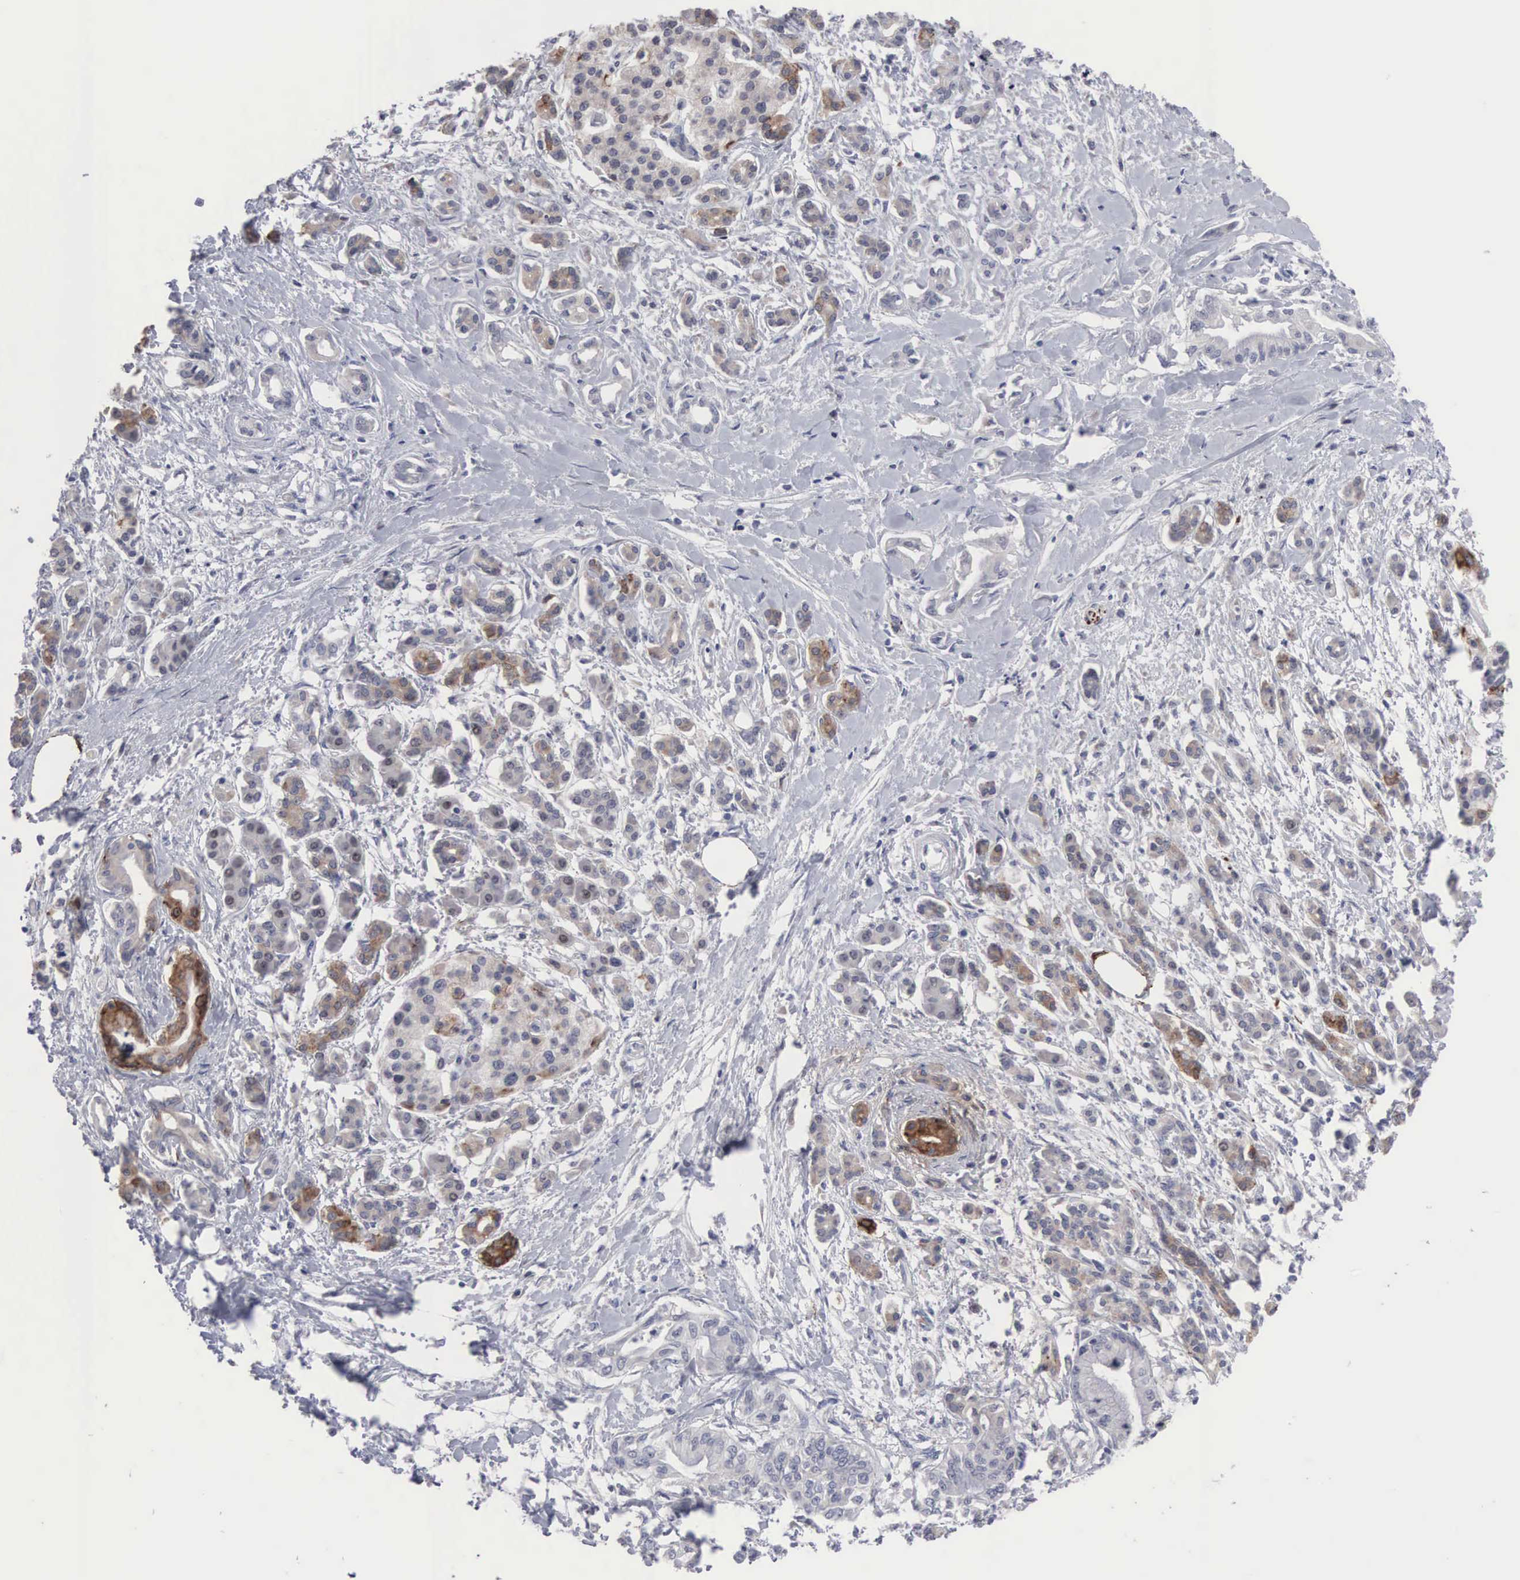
{"staining": {"intensity": "negative", "quantity": "none", "location": "none"}, "tissue": "pancreatic cancer", "cell_type": "Tumor cells", "image_type": "cancer", "snomed": [{"axis": "morphology", "description": "Adenocarcinoma, NOS"}, {"axis": "topography", "description": "Pancreas"}], "caption": "Tumor cells show no significant expression in pancreatic cancer.", "gene": "ACOT4", "patient": {"sex": "female", "age": 64}}